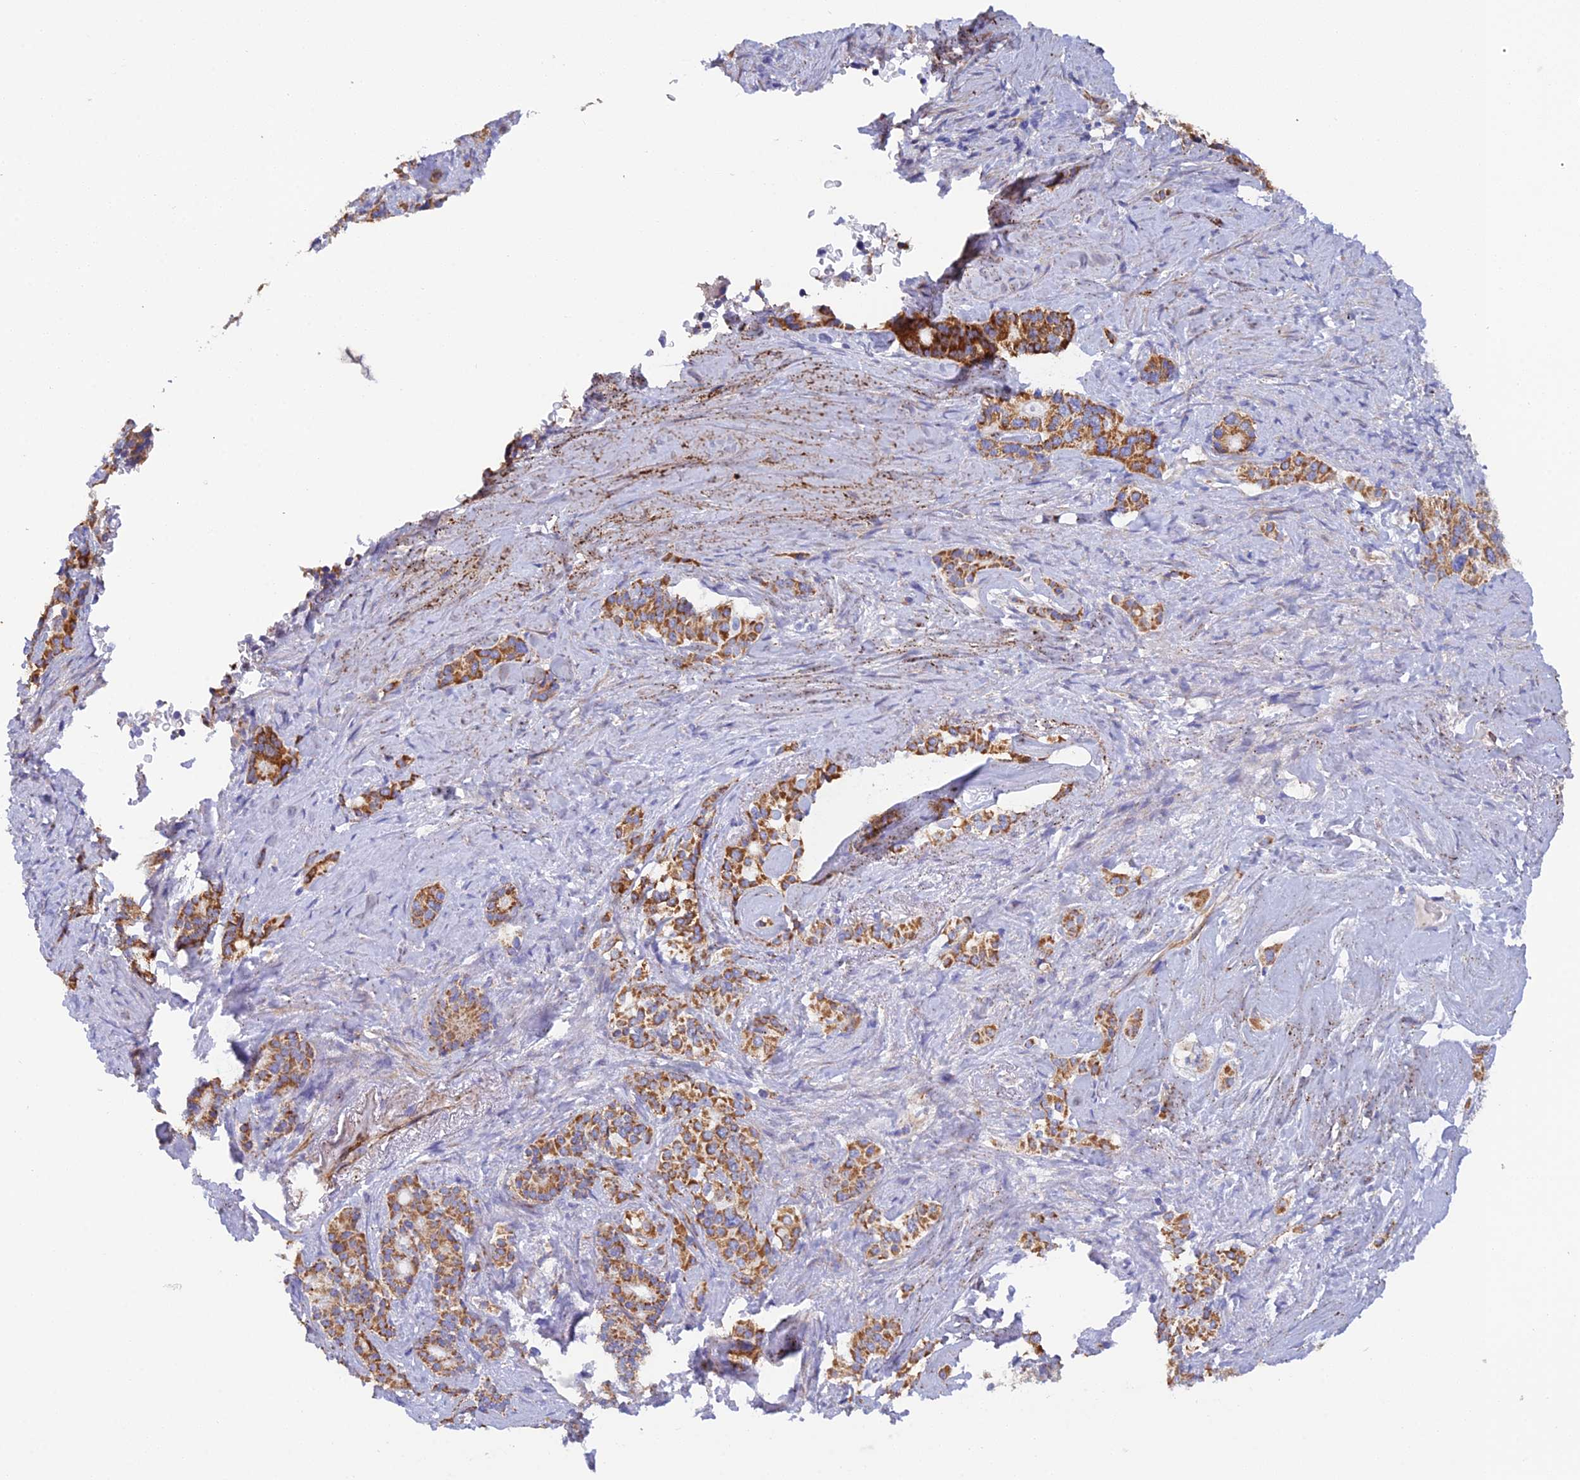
{"staining": {"intensity": "moderate", "quantity": ">75%", "location": "cytoplasmic/membranous"}, "tissue": "pancreatic cancer", "cell_type": "Tumor cells", "image_type": "cancer", "snomed": [{"axis": "morphology", "description": "Adenocarcinoma, NOS"}, {"axis": "topography", "description": "Pancreas"}], "caption": "This is a photomicrograph of immunohistochemistry staining of pancreatic cancer, which shows moderate positivity in the cytoplasmic/membranous of tumor cells.", "gene": "CSPG4", "patient": {"sex": "female", "age": 74}}